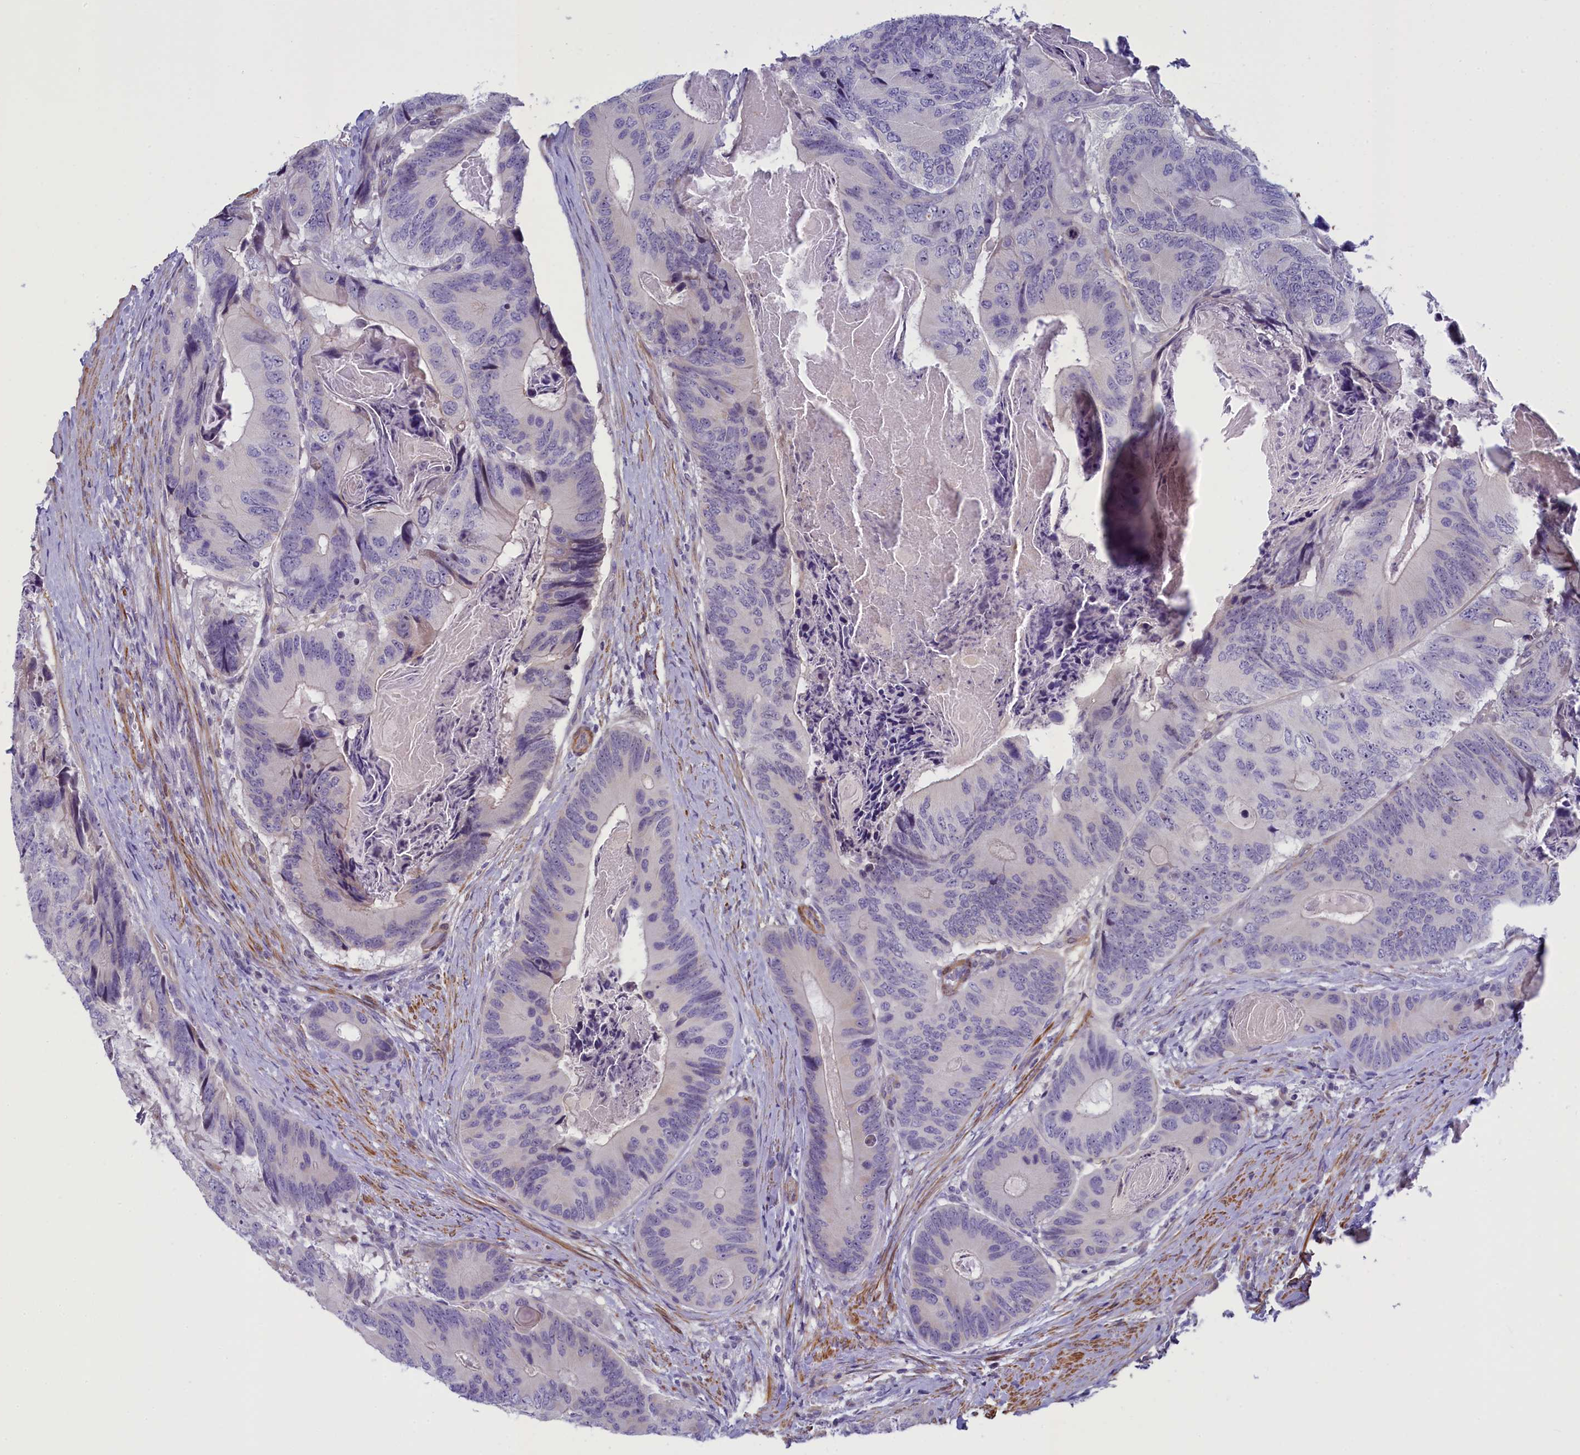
{"staining": {"intensity": "negative", "quantity": "none", "location": "none"}, "tissue": "colorectal cancer", "cell_type": "Tumor cells", "image_type": "cancer", "snomed": [{"axis": "morphology", "description": "Adenocarcinoma, NOS"}, {"axis": "topography", "description": "Colon"}], "caption": "Colorectal cancer was stained to show a protein in brown. There is no significant positivity in tumor cells.", "gene": "IGSF6", "patient": {"sex": "male", "age": 84}}